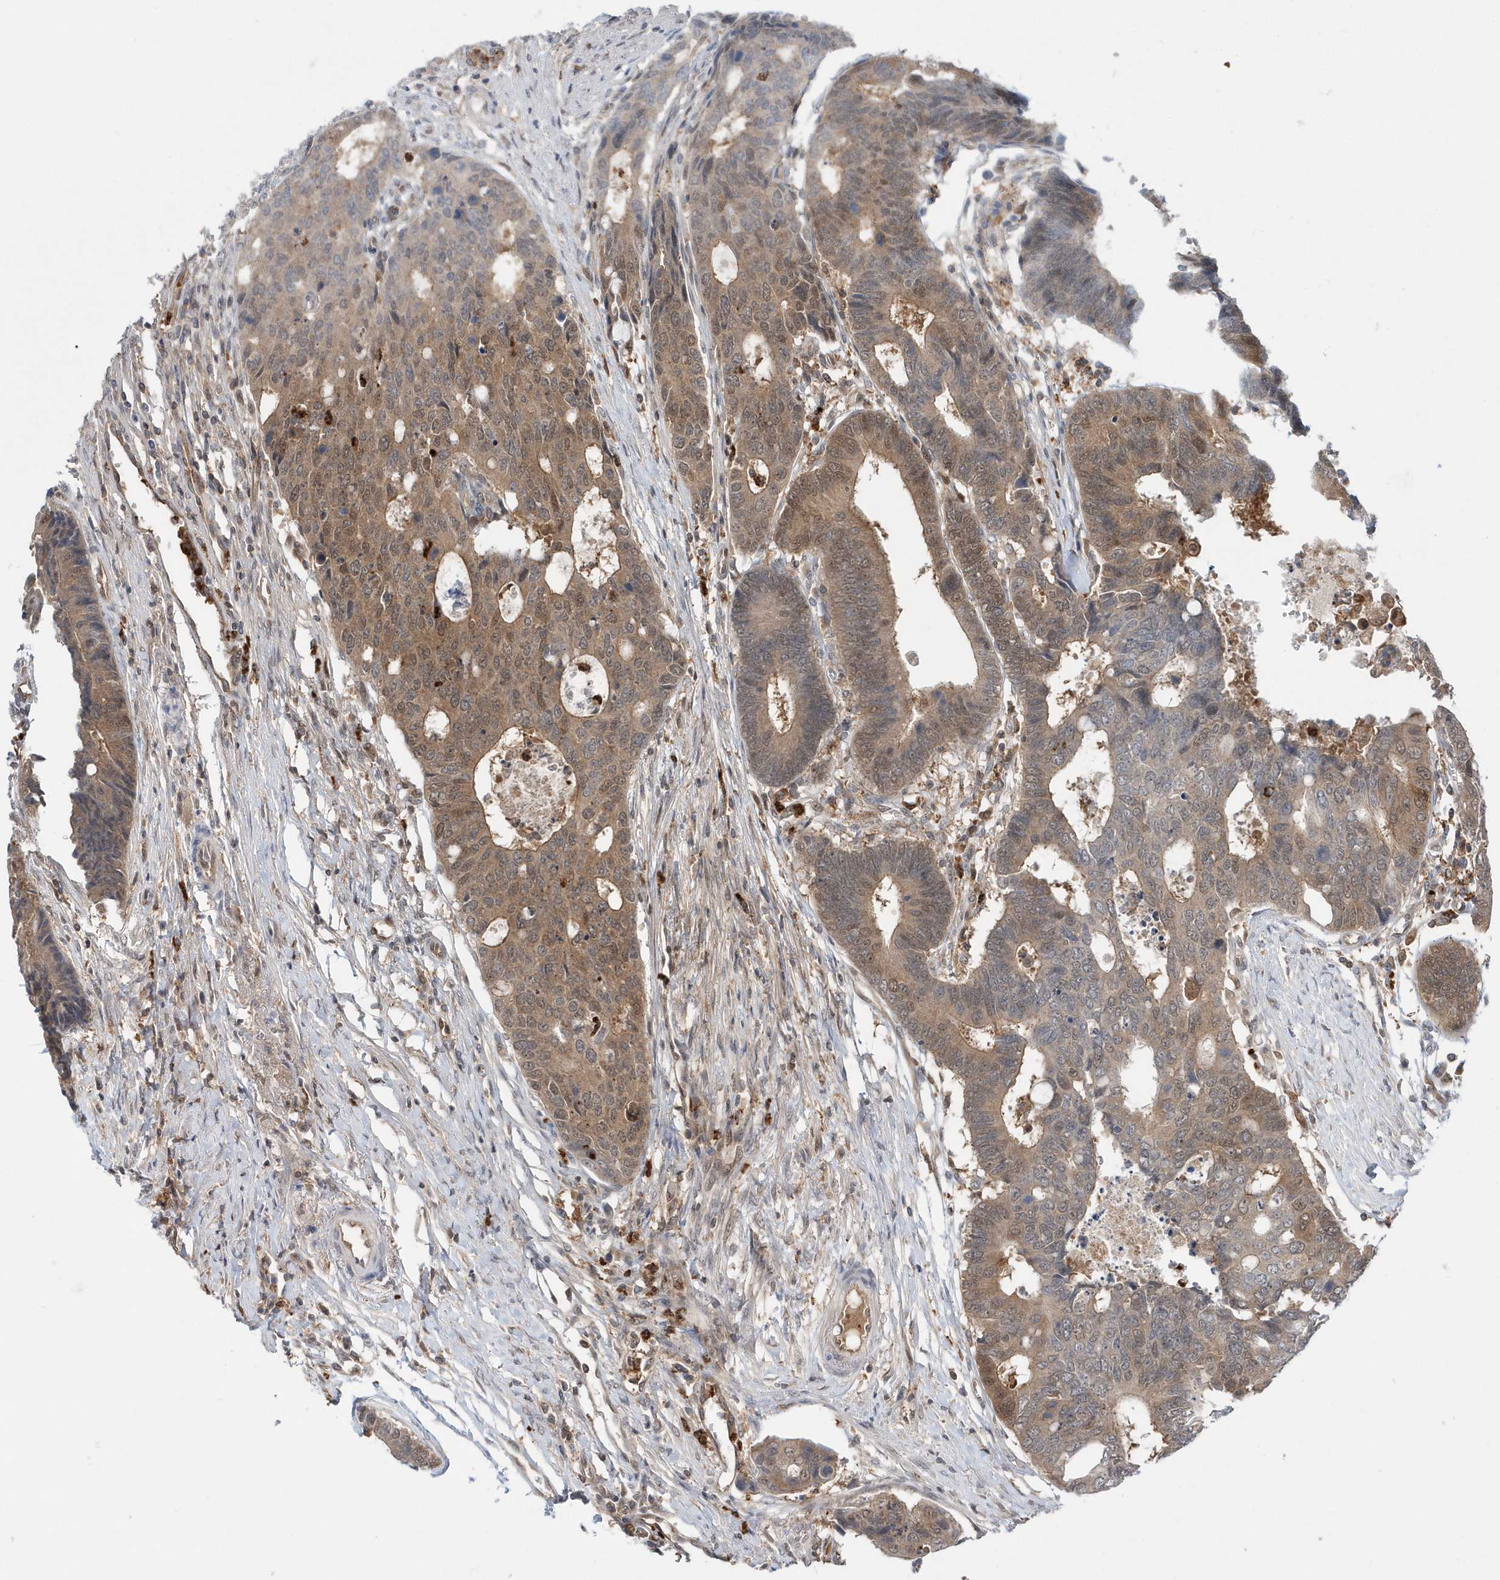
{"staining": {"intensity": "moderate", "quantity": "25%-75%", "location": "cytoplasmic/membranous"}, "tissue": "colorectal cancer", "cell_type": "Tumor cells", "image_type": "cancer", "snomed": [{"axis": "morphology", "description": "Adenocarcinoma, NOS"}, {"axis": "topography", "description": "Rectum"}], "caption": "IHC of human colorectal cancer demonstrates medium levels of moderate cytoplasmic/membranous positivity in about 25%-75% of tumor cells.", "gene": "RNF7", "patient": {"sex": "male", "age": 84}}